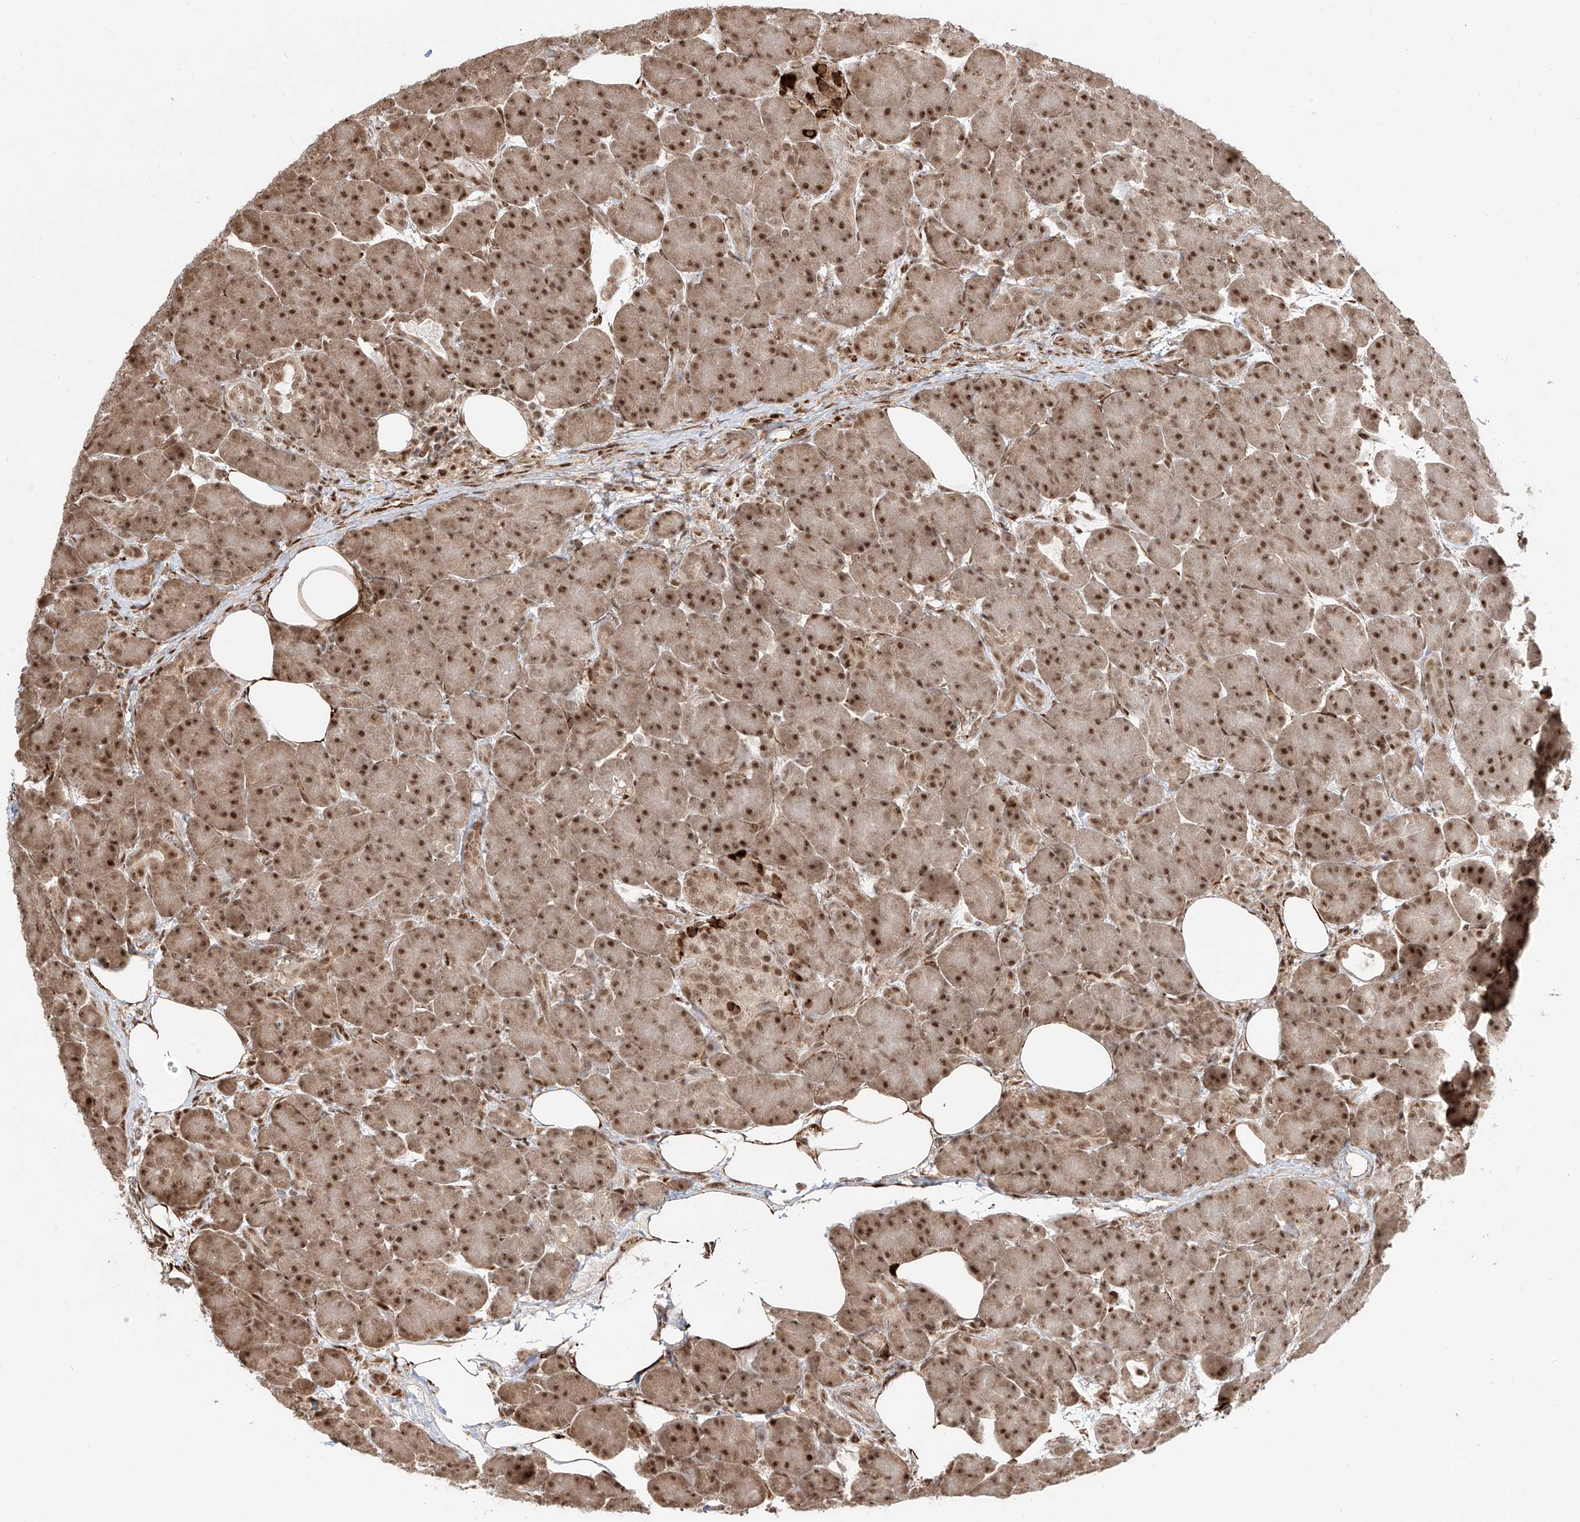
{"staining": {"intensity": "moderate", "quantity": ">75%", "location": "cytoplasmic/membranous,nuclear"}, "tissue": "pancreas", "cell_type": "Exocrine glandular cells", "image_type": "normal", "snomed": [{"axis": "morphology", "description": "Normal tissue, NOS"}, {"axis": "topography", "description": "Pancreas"}], "caption": "Pancreas stained with a protein marker reveals moderate staining in exocrine glandular cells.", "gene": "ZNF710", "patient": {"sex": "male", "age": 63}}